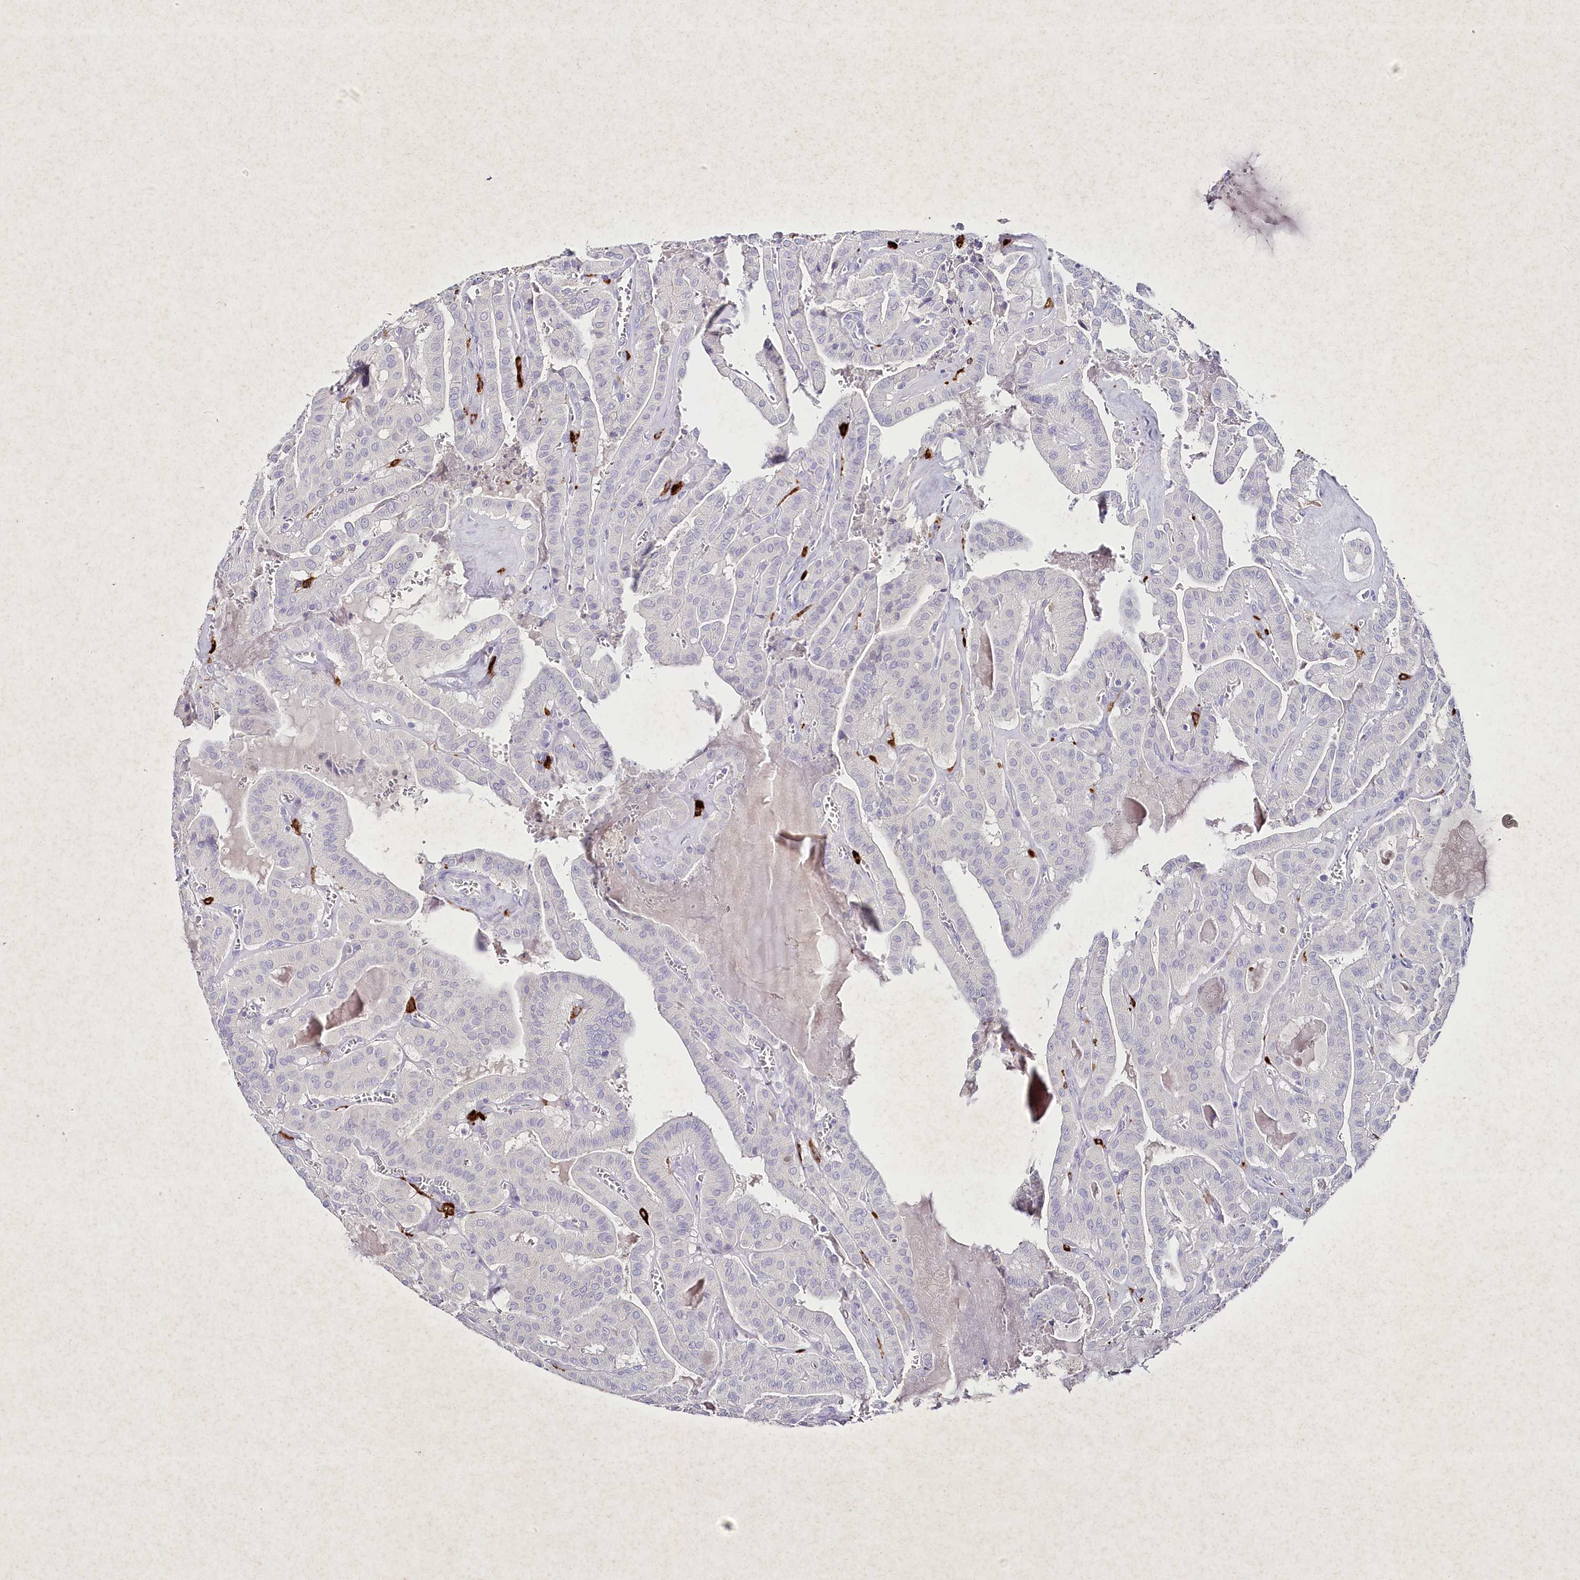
{"staining": {"intensity": "negative", "quantity": "none", "location": "none"}, "tissue": "thyroid cancer", "cell_type": "Tumor cells", "image_type": "cancer", "snomed": [{"axis": "morphology", "description": "Papillary adenocarcinoma, NOS"}, {"axis": "topography", "description": "Thyroid gland"}], "caption": "This micrograph is of thyroid cancer stained with IHC to label a protein in brown with the nuclei are counter-stained blue. There is no positivity in tumor cells.", "gene": "CLEC4M", "patient": {"sex": "male", "age": 52}}